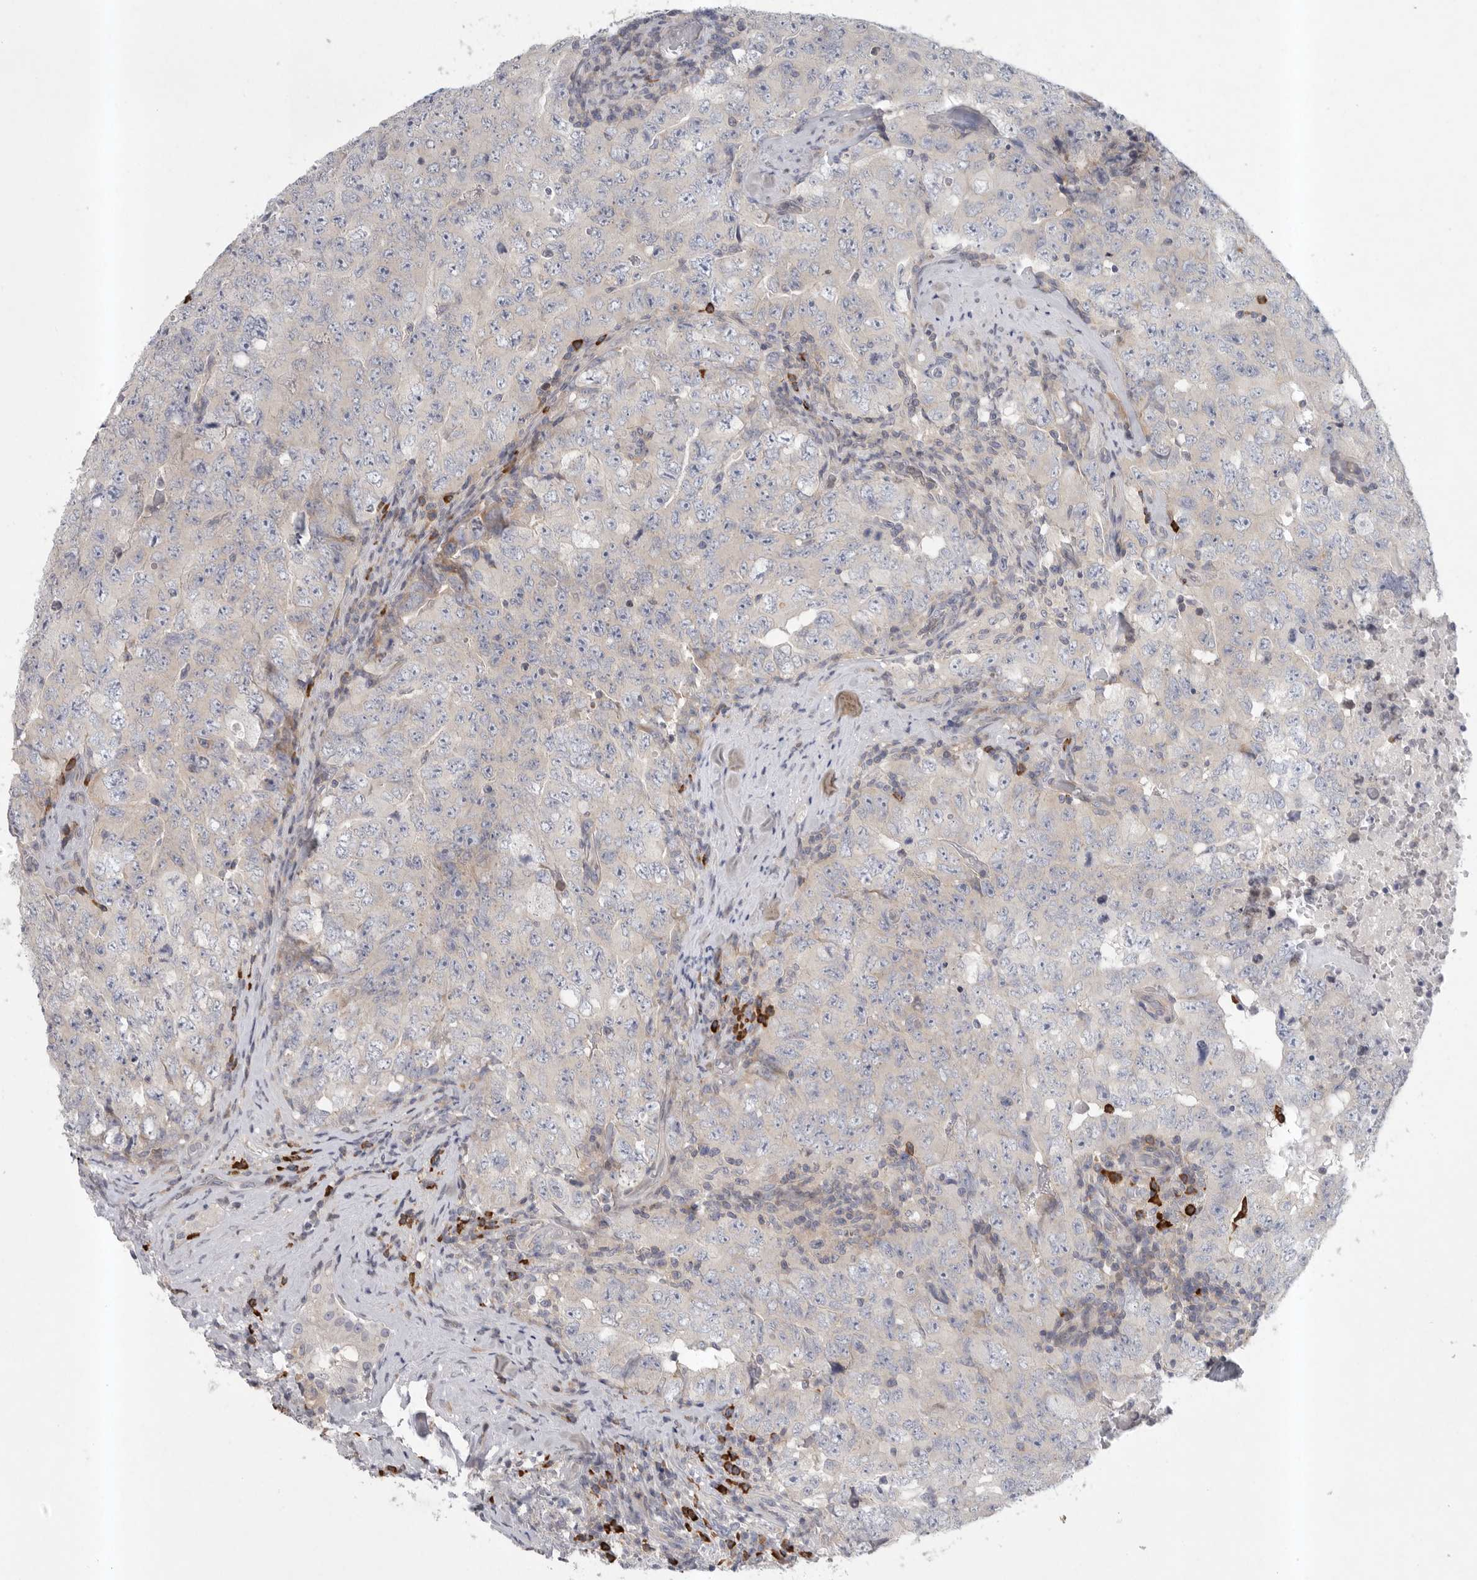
{"staining": {"intensity": "negative", "quantity": "none", "location": "none"}, "tissue": "testis cancer", "cell_type": "Tumor cells", "image_type": "cancer", "snomed": [{"axis": "morphology", "description": "Carcinoma, Embryonal, NOS"}, {"axis": "topography", "description": "Testis"}], "caption": "High power microscopy histopathology image of an immunohistochemistry (IHC) photomicrograph of testis cancer, revealing no significant positivity in tumor cells.", "gene": "TMEM69", "patient": {"sex": "male", "age": 26}}